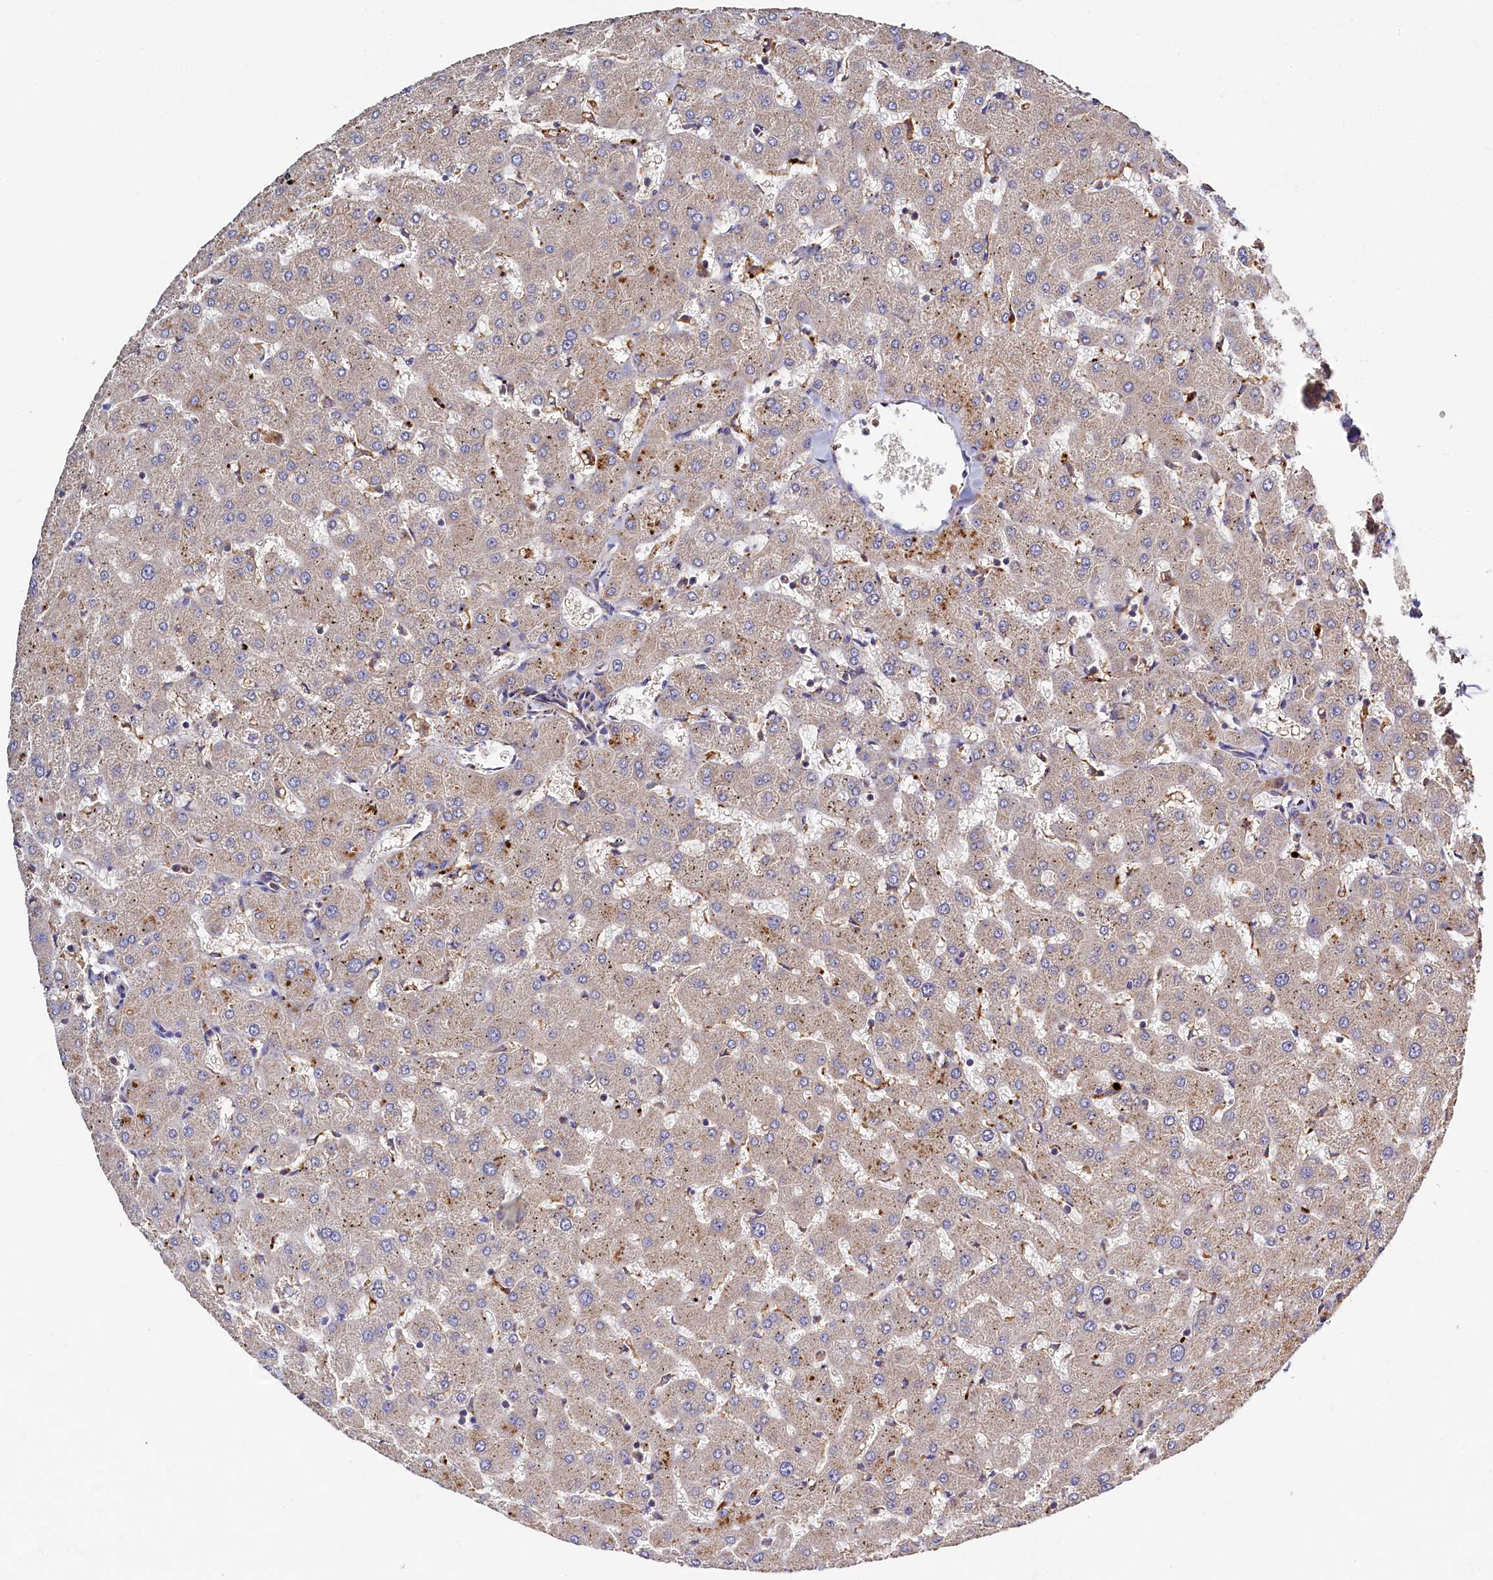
{"staining": {"intensity": "weak", "quantity": "25%-75%", "location": "cytoplasmic/membranous"}, "tissue": "liver", "cell_type": "Cholangiocytes", "image_type": "normal", "snomed": [{"axis": "morphology", "description": "Normal tissue, NOS"}, {"axis": "topography", "description": "Liver"}], "caption": "Immunohistochemistry (DAB (3,3'-diaminobenzidine)) staining of benign liver reveals weak cytoplasmic/membranous protein expression in approximately 25%-75% of cholangiocytes.", "gene": "TK2", "patient": {"sex": "female", "age": 63}}